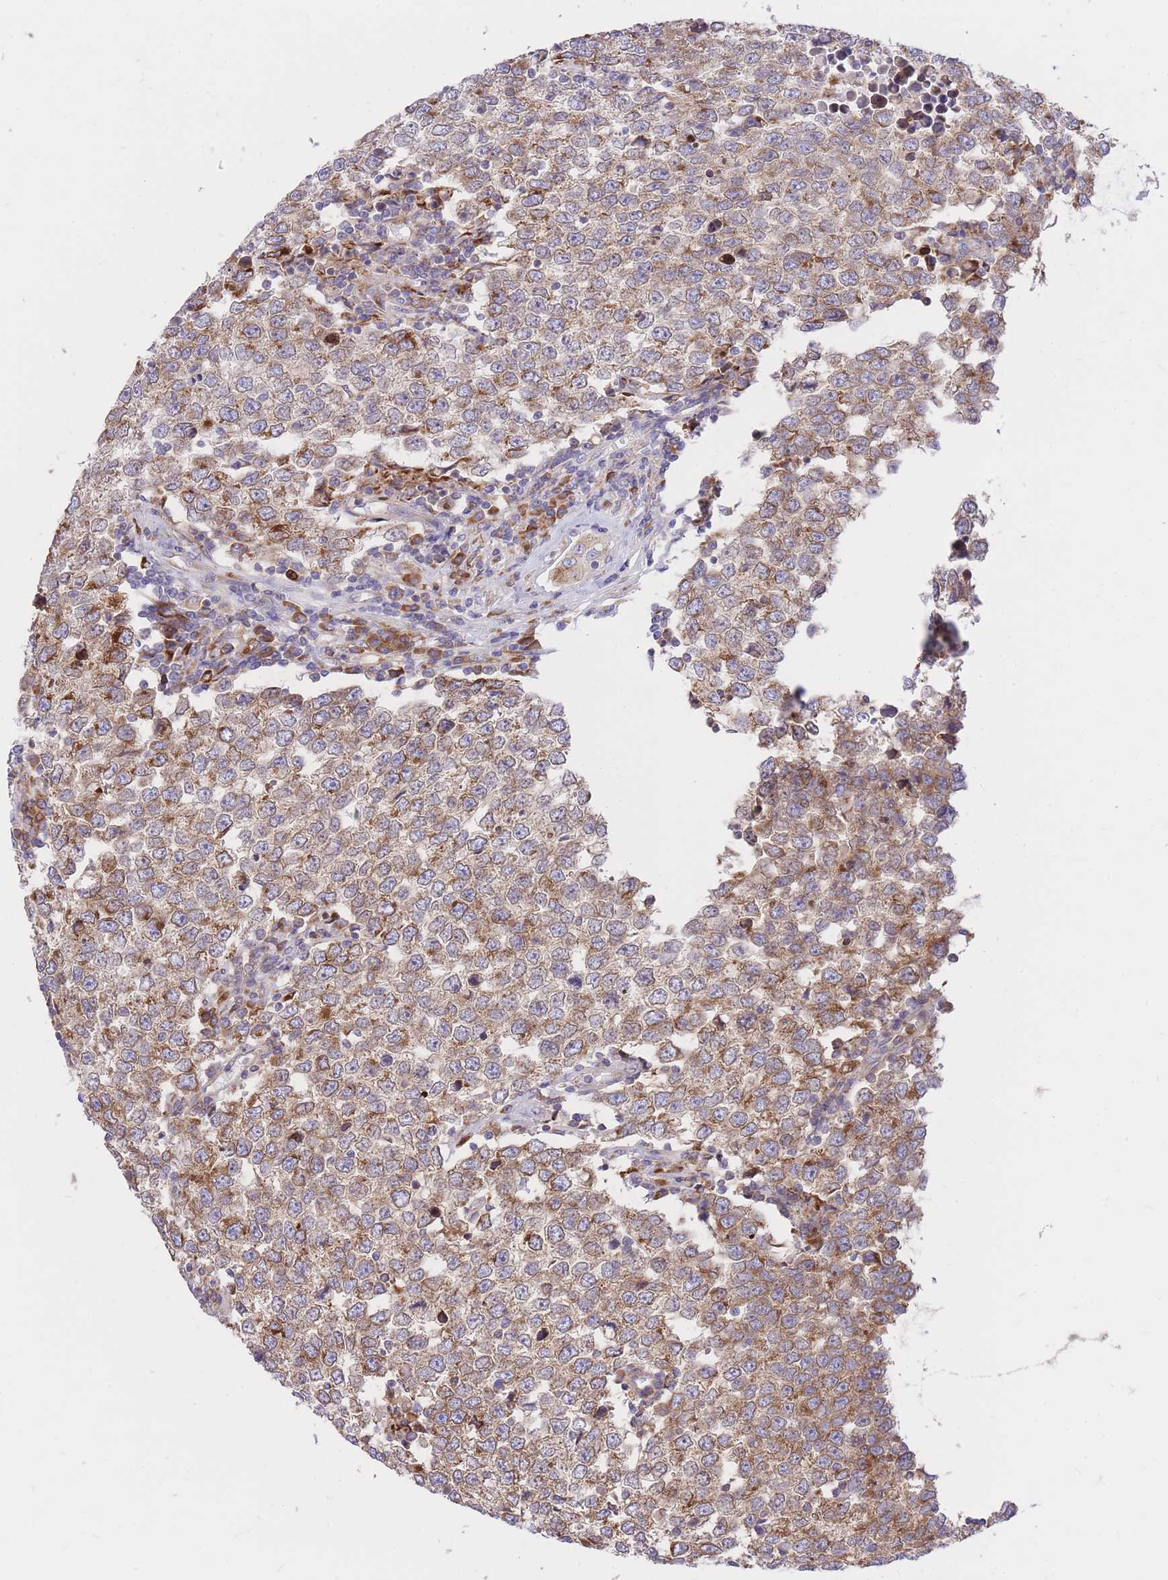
{"staining": {"intensity": "moderate", "quantity": ">75%", "location": "cytoplasmic/membranous"}, "tissue": "testis cancer", "cell_type": "Tumor cells", "image_type": "cancer", "snomed": [{"axis": "morphology", "description": "Seminoma, NOS"}, {"axis": "morphology", "description": "Carcinoma, Embryonal, NOS"}, {"axis": "topography", "description": "Testis"}], "caption": "Tumor cells display moderate cytoplasmic/membranous expression in approximately >75% of cells in testis cancer (embryonal carcinoma). Using DAB (brown) and hematoxylin (blue) stains, captured at high magnification using brightfield microscopy.", "gene": "GBP7", "patient": {"sex": "male", "age": 28}}